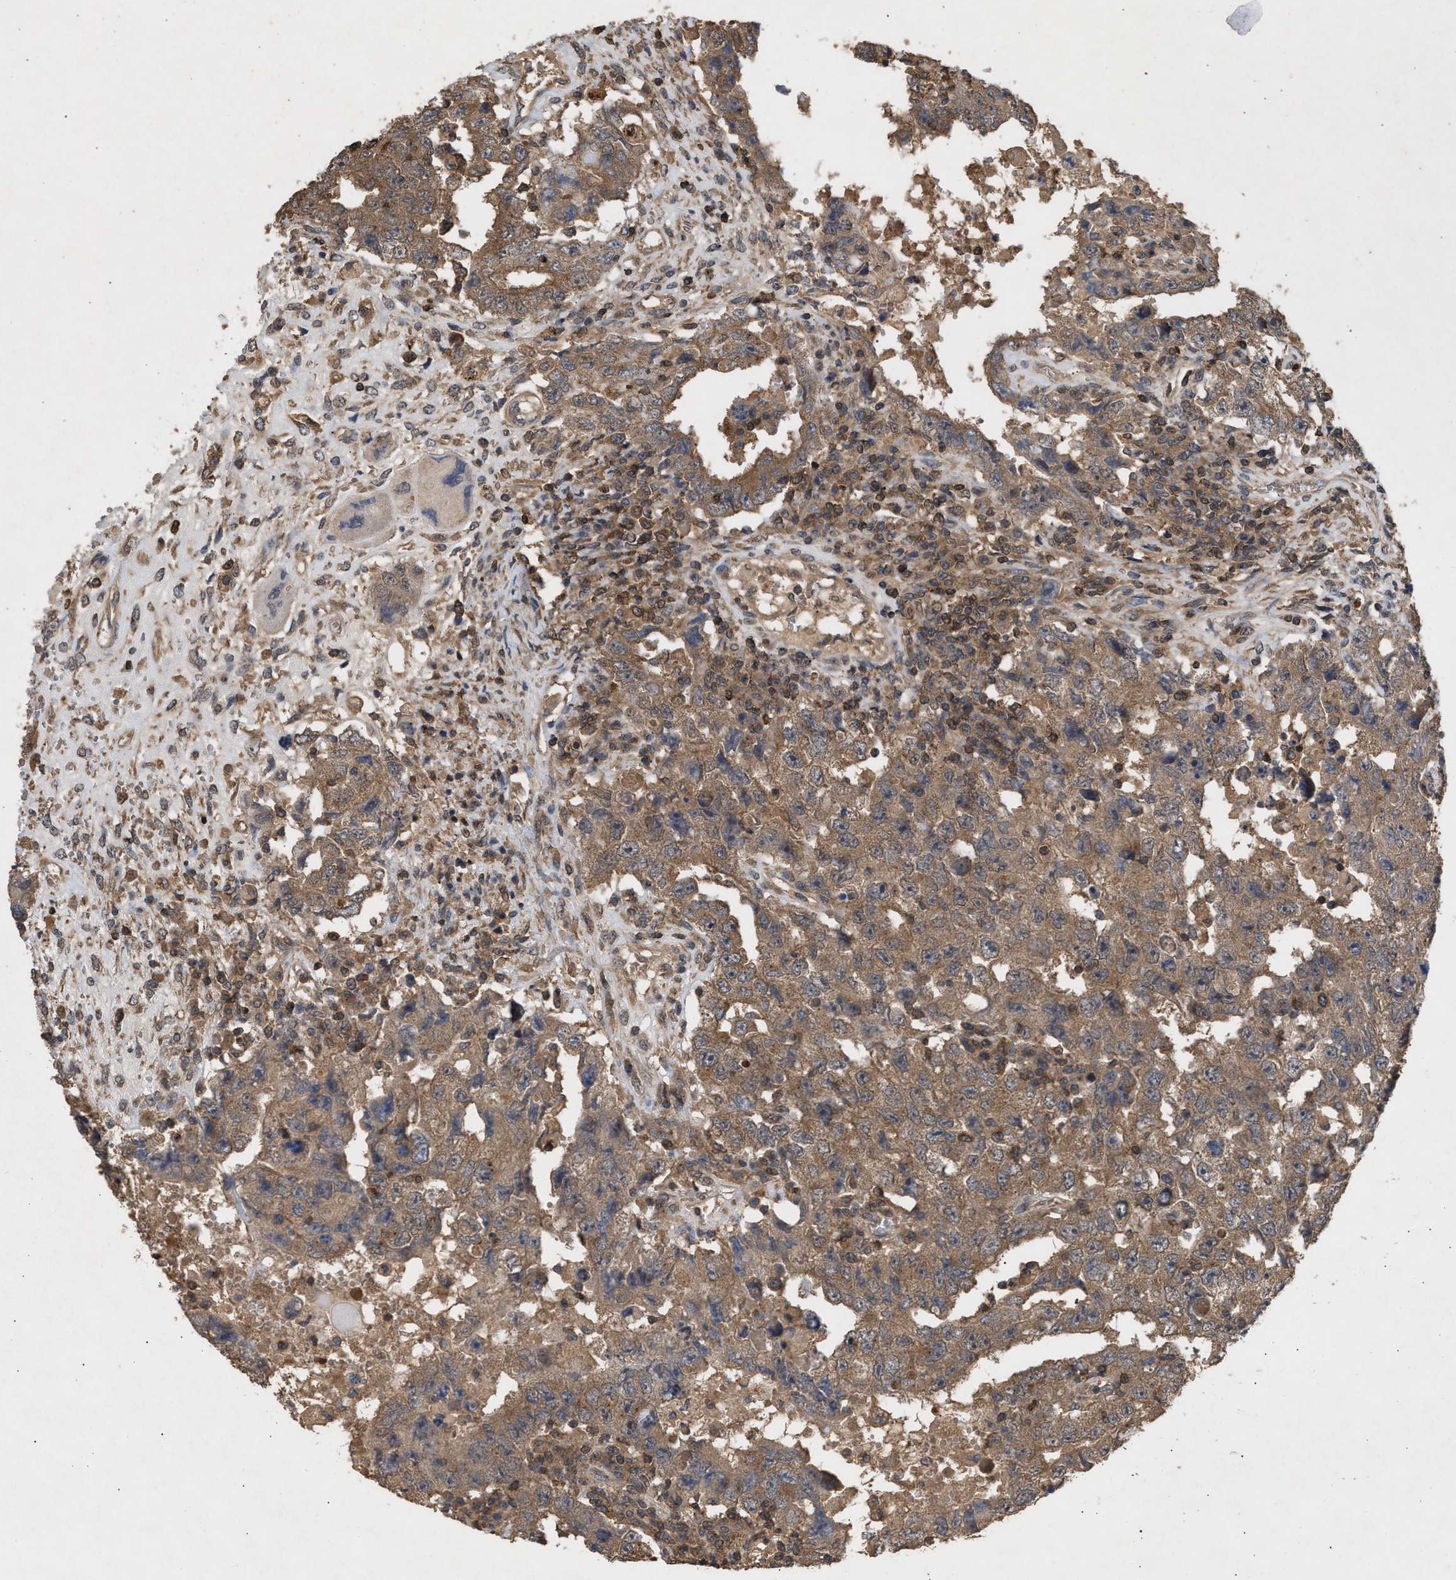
{"staining": {"intensity": "moderate", "quantity": ">75%", "location": "cytoplasmic/membranous"}, "tissue": "testis cancer", "cell_type": "Tumor cells", "image_type": "cancer", "snomed": [{"axis": "morphology", "description": "Carcinoma, Embryonal, NOS"}, {"axis": "topography", "description": "Testis"}], "caption": "This is an image of immunohistochemistry (IHC) staining of embryonal carcinoma (testis), which shows moderate expression in the cytoplasmic/membranous of tumor cells.", "gene": "FITM1", "patient": {"sex": "male", "age": 26}}